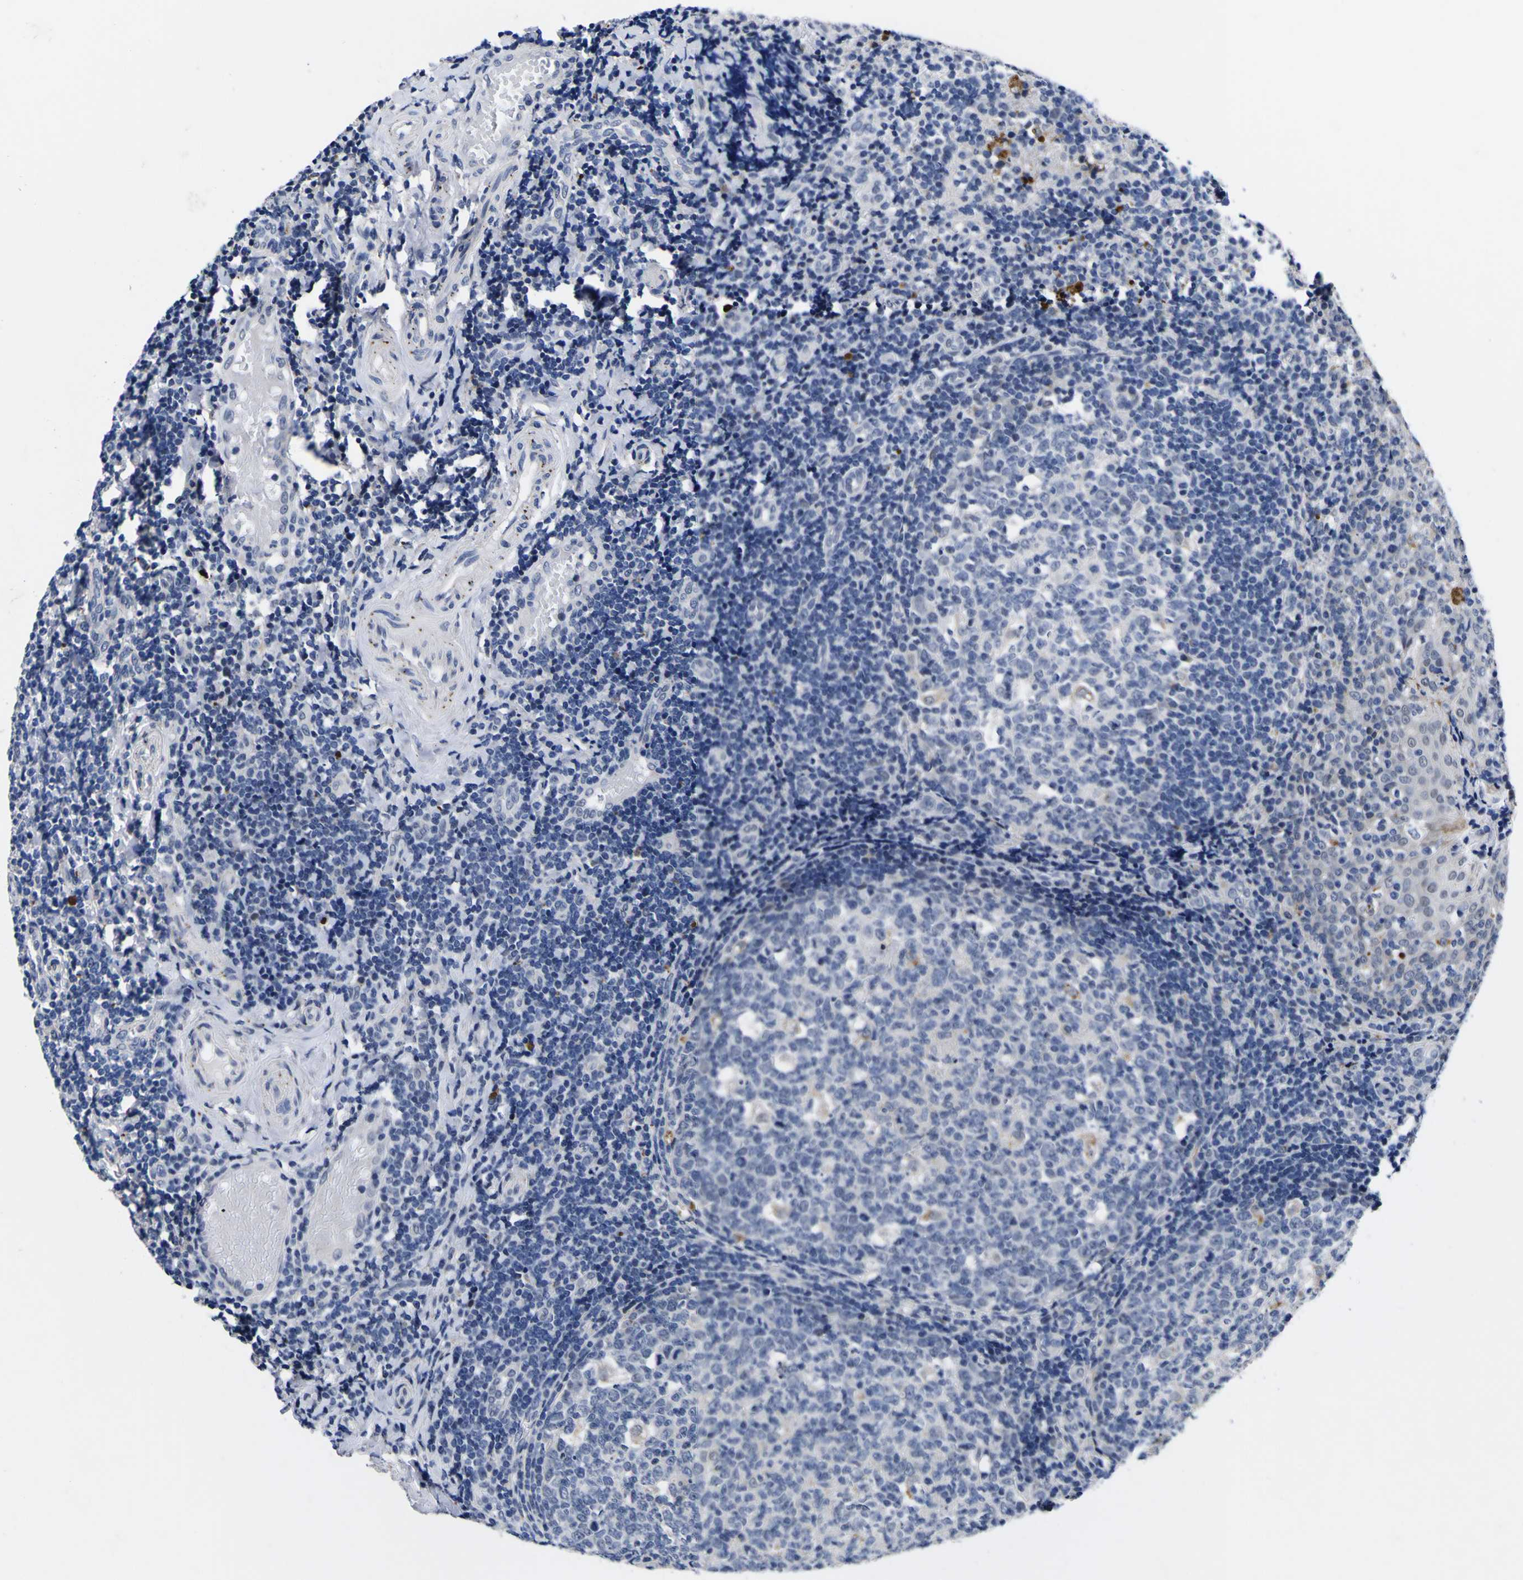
{"staining": {"intensity": "weak", "quantity": "<25%", "location": "cytoplasmic/membranous"}, "tissue": "tonsil", "cell_type": "Germinal center cells", "image_type": "normal", "snomed": [{"axis": "morphology", "description": "Normal tissue, NOS"}, {"axis": "topography", "description": "Tonsil"}], "caption": "Germinal center cells show no significant staining in normal tonsil. (Stains: DAB (3,3'-diaminobenzidine) IHC with hematoxylin counter stain, Microscopy: brightfield microscopy at high magnification).", "gene": "IGFLR1", "patient": {"sex": "female", "age": 19}}